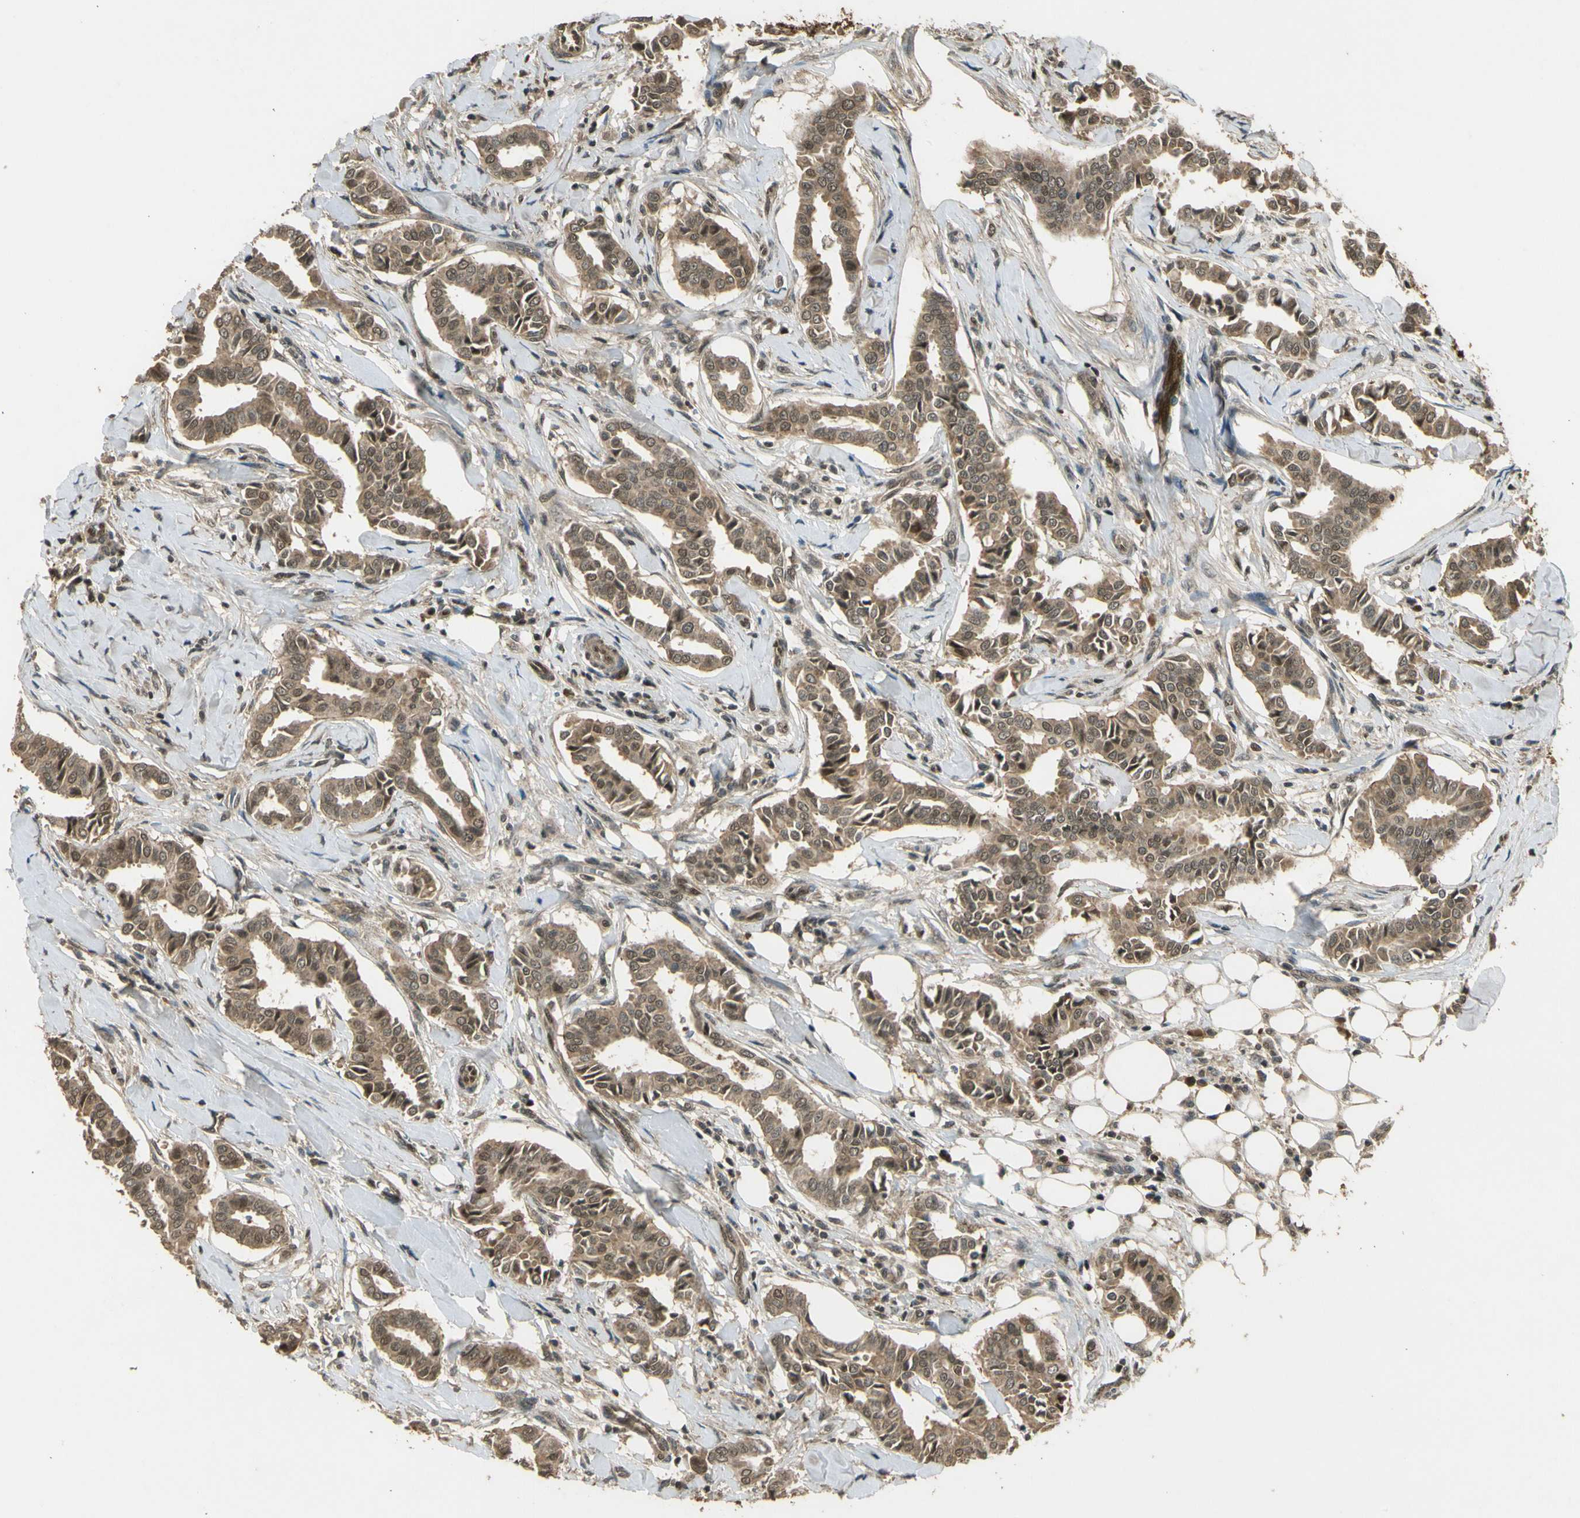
{"staining": {"intensity": "moderate", "quantity": ">75%", "location": "cytoplasmic/membranous,nuclear"}, "tissue": "head and neck cancer", "cell_type": "Tumor cells", "image_type": "cancer", "snomed": [{"axis": "morphology", "description": "Adenocarcinoma, NOS"}, {"axis": "topography", "description": "Salivary gland"}, {"axis": "topography", "description": "Head-Neck"}], "caption": "Tumor cells reveal medium levels of moderate cytoplasmic/membranous and nuclear expression in about >75% of cells in human head and neck cancer (adenocarcinoma).", "gene": "GMEB2", "patient": {"sex": "female", "age": 59}}